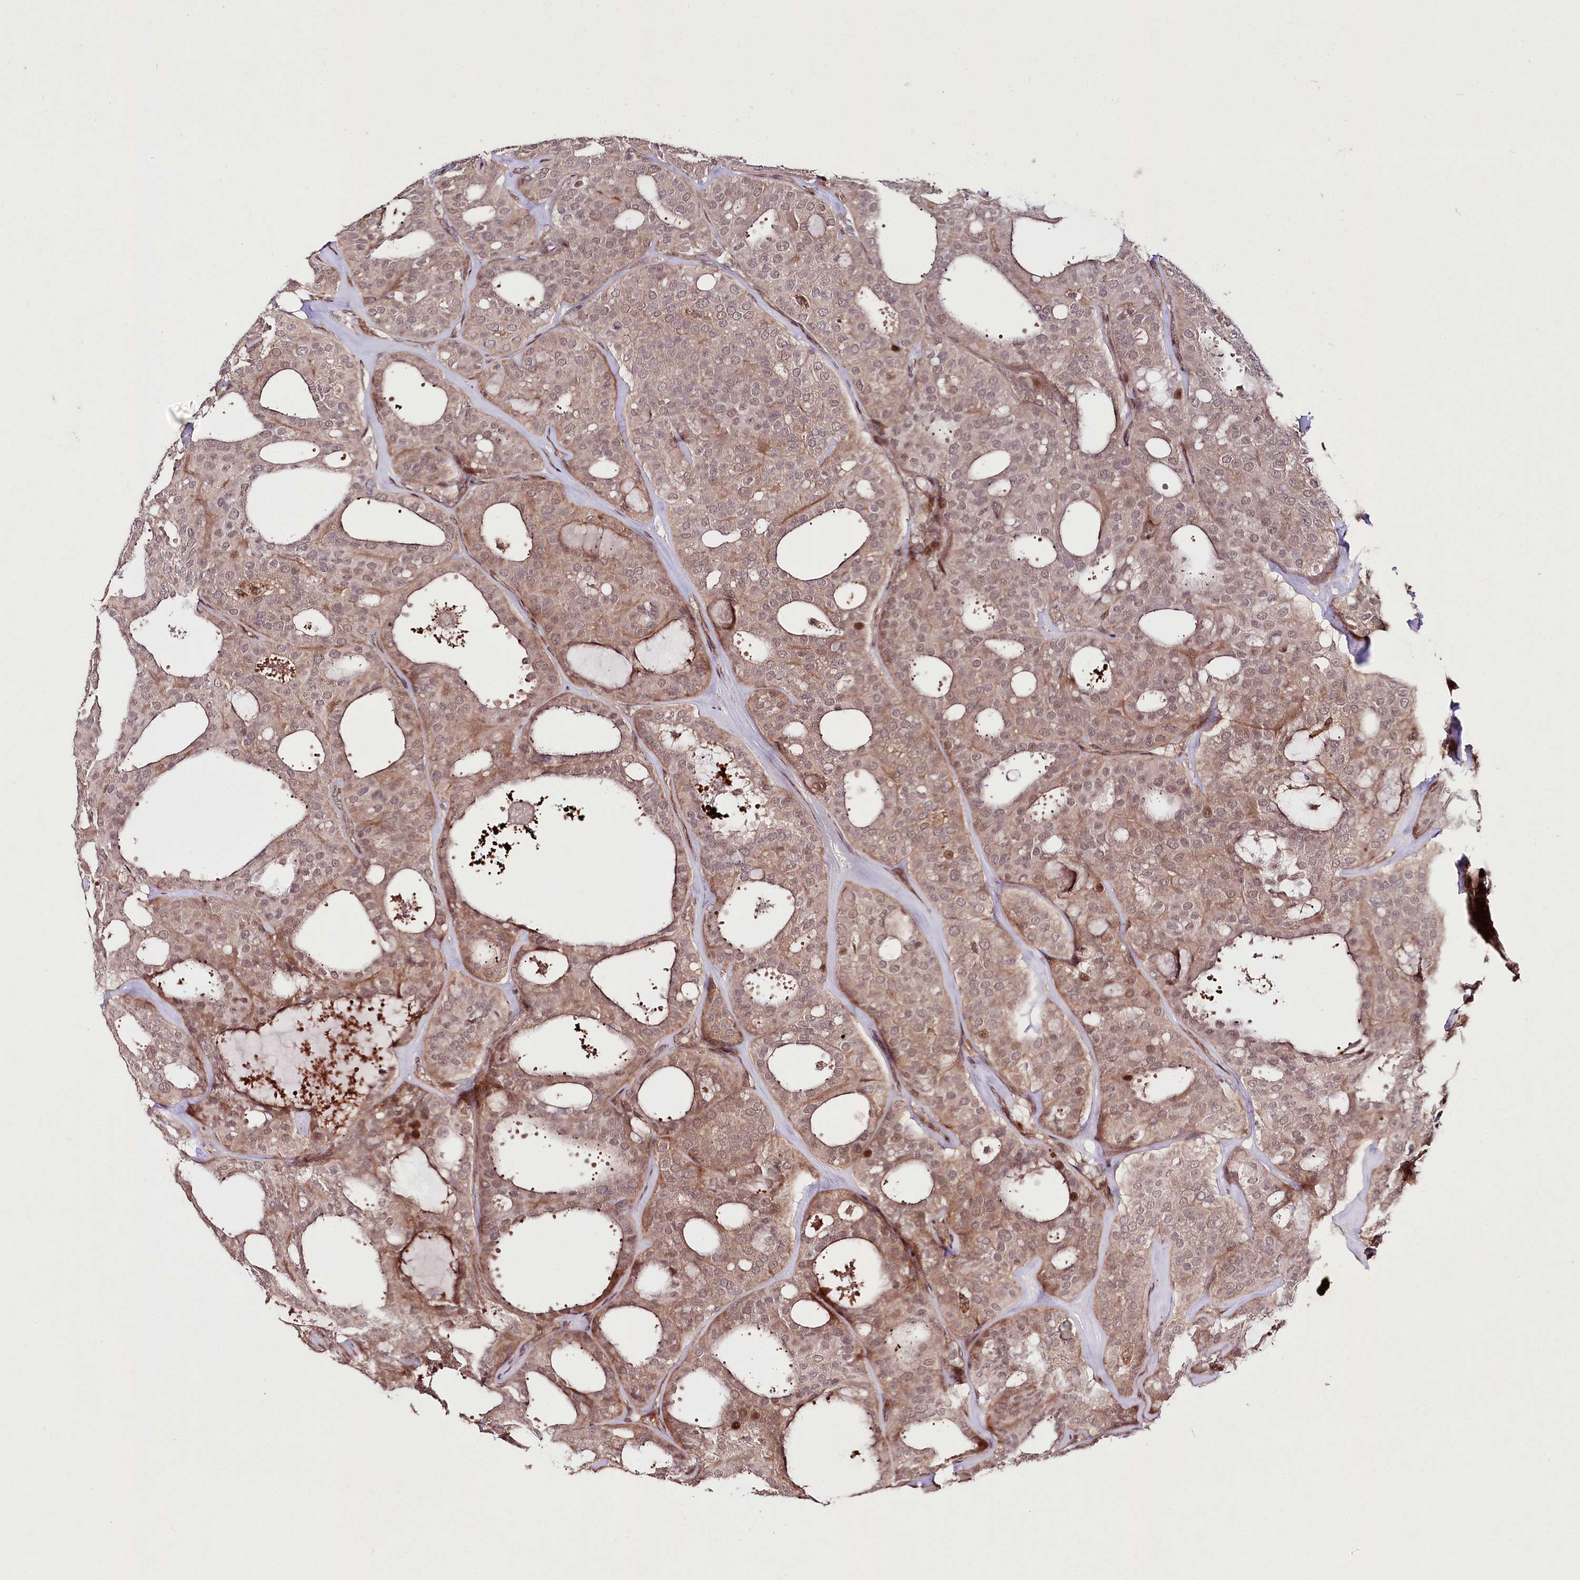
{"staining": {"intensity": "moderate", "quantity": "25%-75%", "location": "cytoplasmic/membranous,nuclear"}, "tissue": "thyroid cancer", "cell_type": "Tumor cells", "image_type": "cancer", "snomed": [{"axis": "morphology", "description": "Follicular adenoma carcinoma, NOS"}, {"axis": "topography", "description": "Thyroid gland"}], "caption": "Protein expression analysis of thyroid cancer (follicular adenoma carcinoma) demonstrates moderate cytoplasmic/membranous and nuclear staining in about 25%-75% of tumor cells. Nuclei are stained in blue.", "gene": "PHLDB1", "patient": {"sex": "male", "age": 75}}